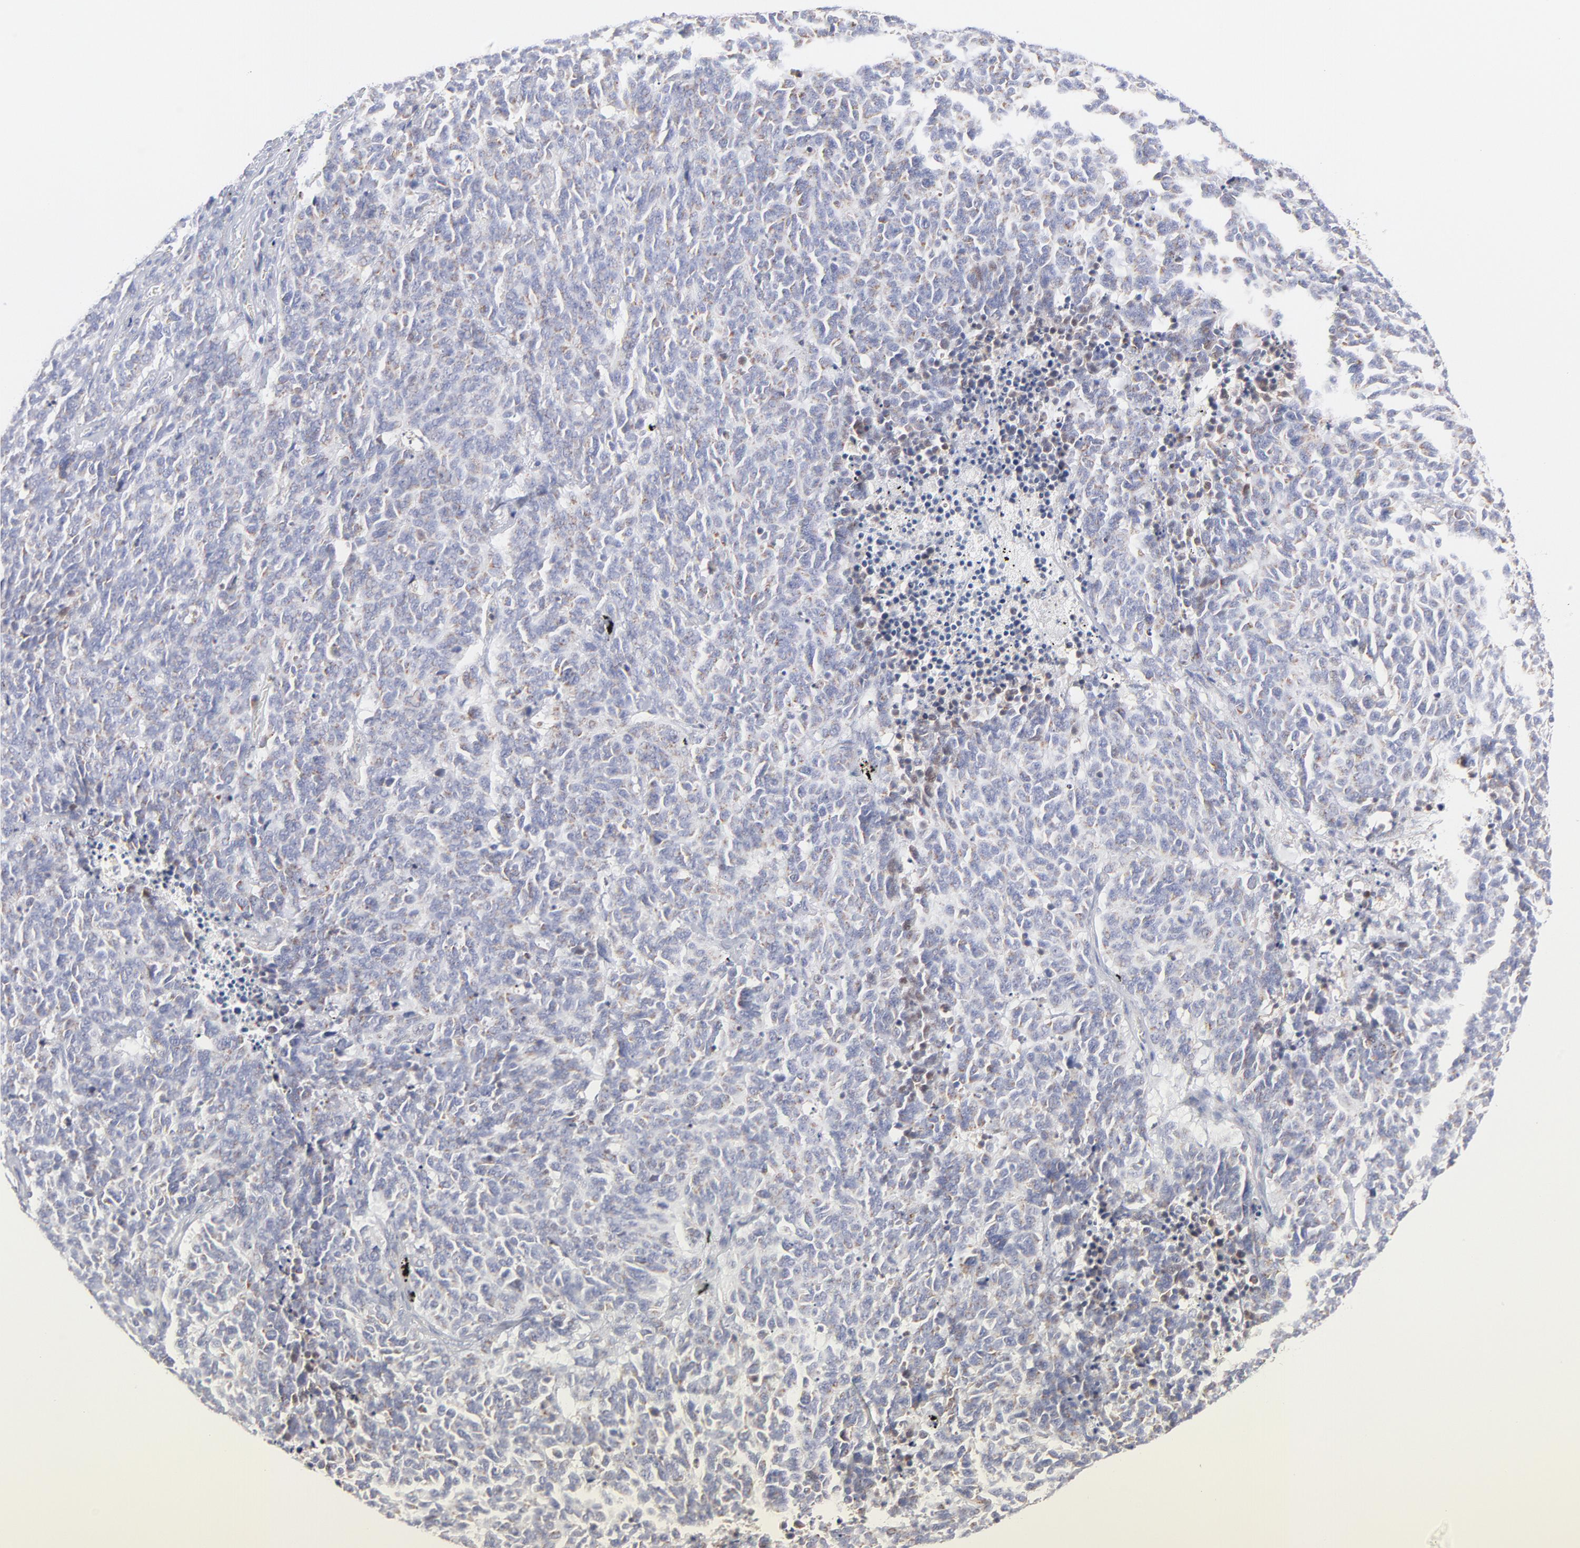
{"staining": {"intensity": "negative", "quantity": "none", "location": "none"}, "tissue": "lung cancer", "cell_type": "Tumor cells", "image_type": "cancer", "snomed": [{"axis": "morphology", "description": "Neoplasm, malignant, NOS"}, {"axis": "topography", "description": "Lung"}], "caption": "Micrograph shows no protein staining in tumor cells of lung cancer tissue. (Brightfield microscopy of DAB IHC at high magnification).", "gene": "TIMM8A", "patient": {"sex": "female", "age": 58}}